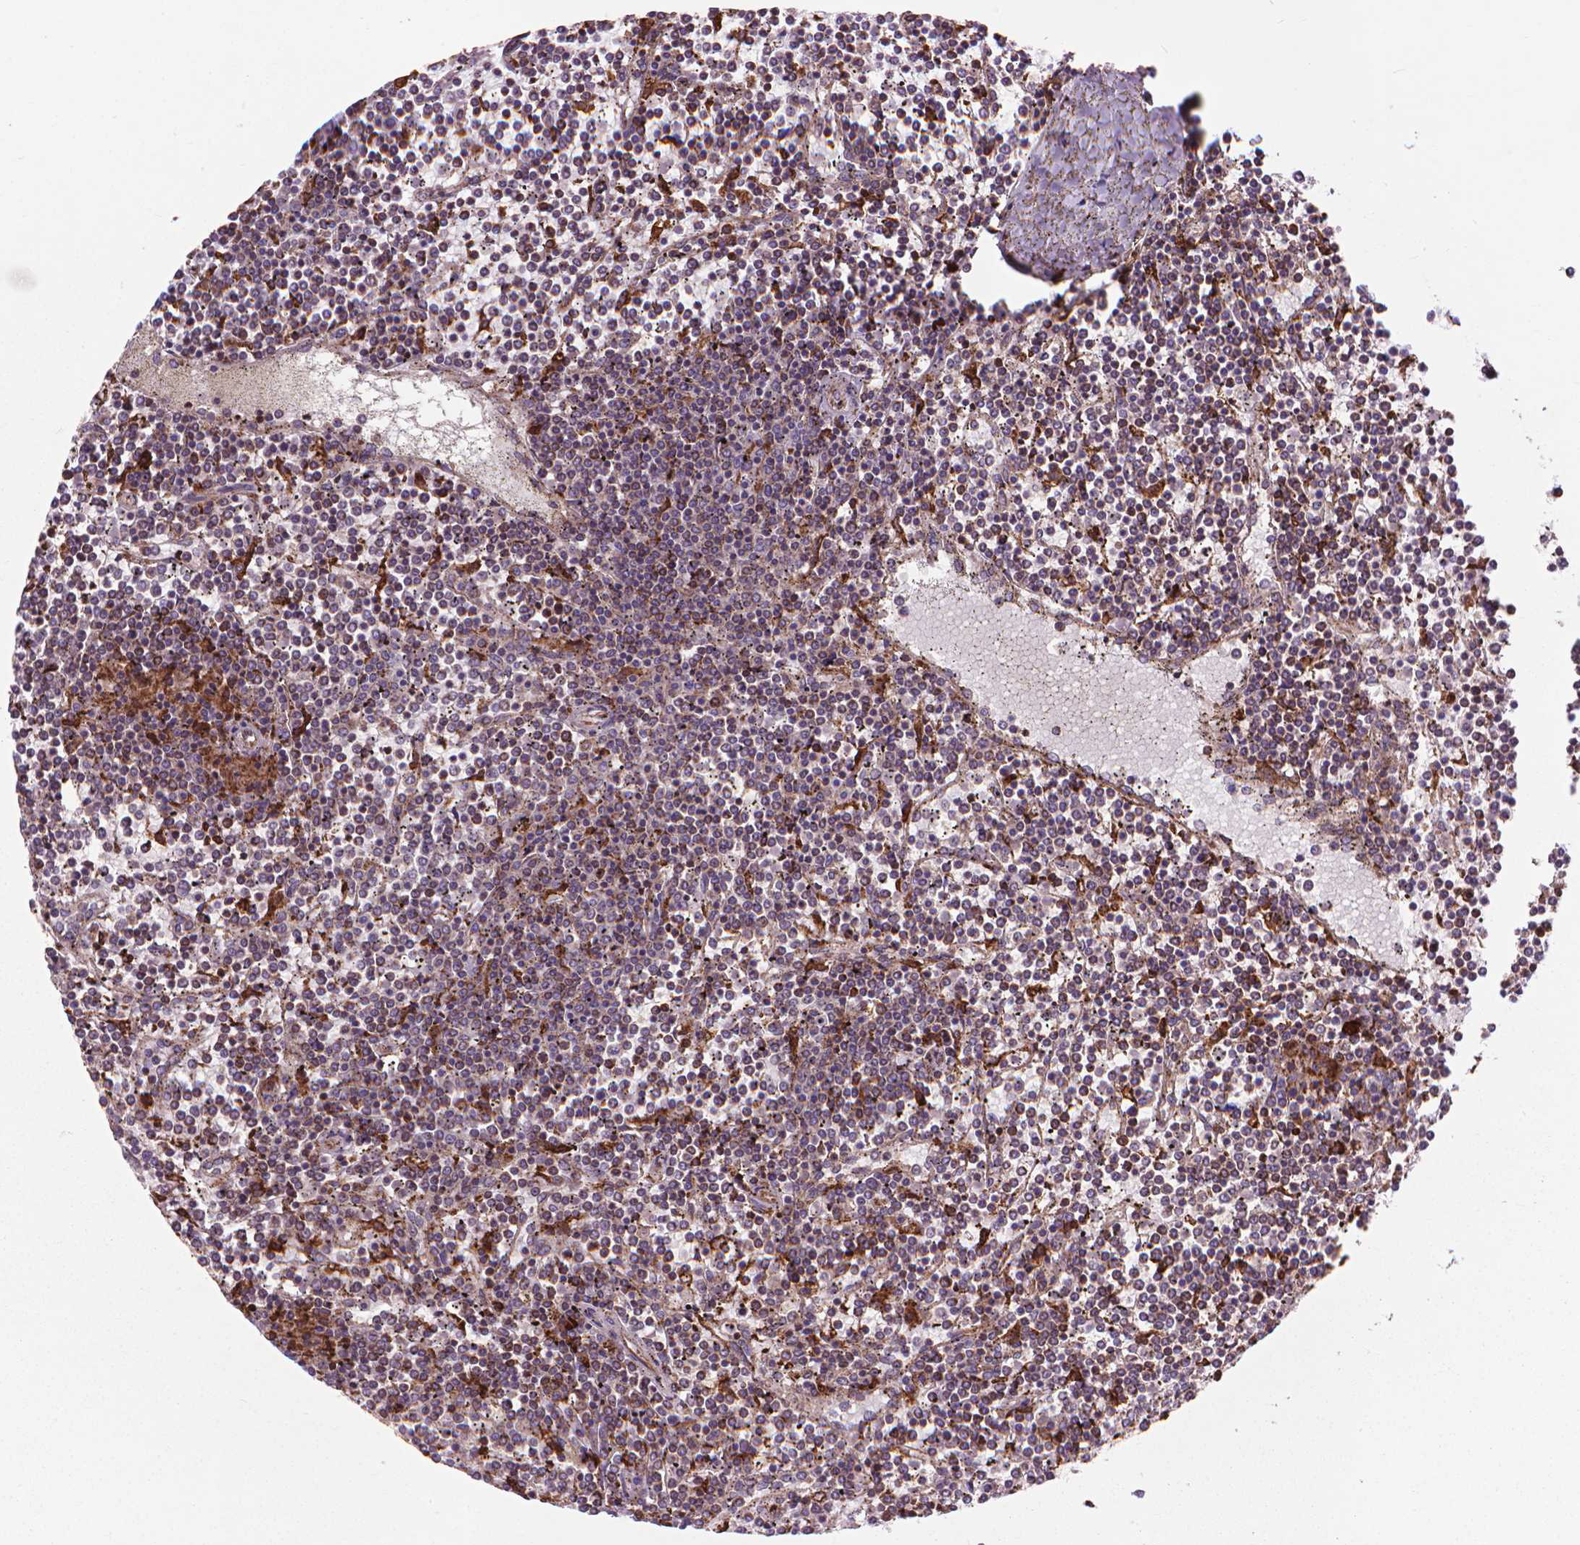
{"staining": {"intensity": "weak", "quantity": "<25%", "location": "cytoplasmic/membranous"}, "tissue": "lymphoma", "cell_type": "Tumor cells", "image_type": "cancer", "snomed": [{"axis": "morphology", "description": "Malignant lymphoma, non-Hodgkin's type, Low grade"}, {"axis": "topography", "description": "Spleen"}], "caption": "High magnification brightfield microscopy of lymphoma stained with DAB (3,3'-diaminobenzidine) (brown) and counterstained with hematoxylin (blue): tumor cells show no significant positivity.", "gene": "MYH14", "patient": {"sex": "female", "age": 19}}